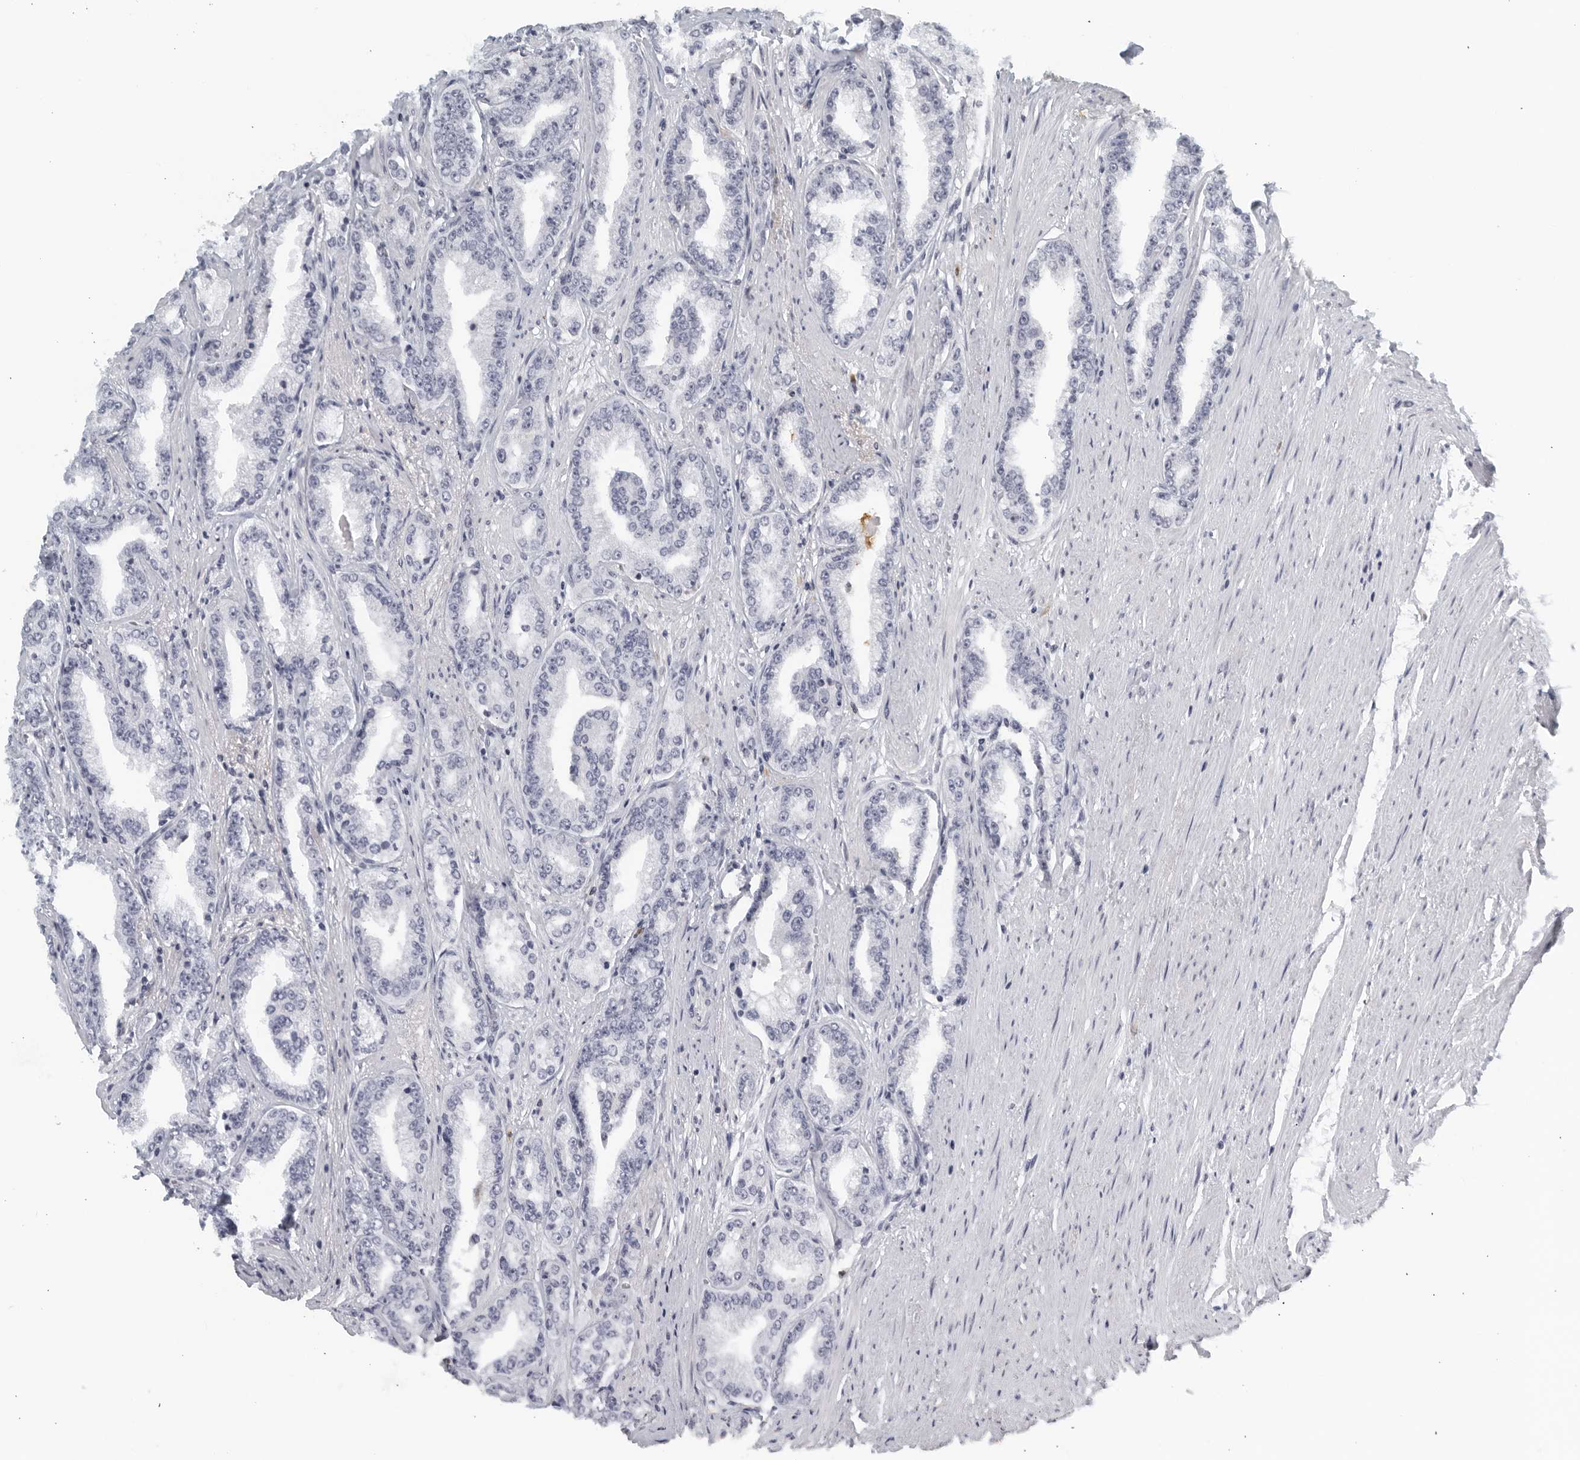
{"staining": {"intensity": "negative", "quantity": "none", "location": "none"}, "tissue": "prostate cancer", "cell_type": "Tumor cells", "image_type": "cancer", "snomed": [{"axis": "morphology", "description": "Adenocarcinoma, High grade"}, {"axis": "topography", "description": "Prostate"}], "caption": "Immunohistochemistry image of human prostate cancer (high-grade adenocarcinoma) stained for a protein (brown), which reveals no positivity in tumor cells.", "gene": "KLK7", "patient": {"sex": "male", "age": 71}}